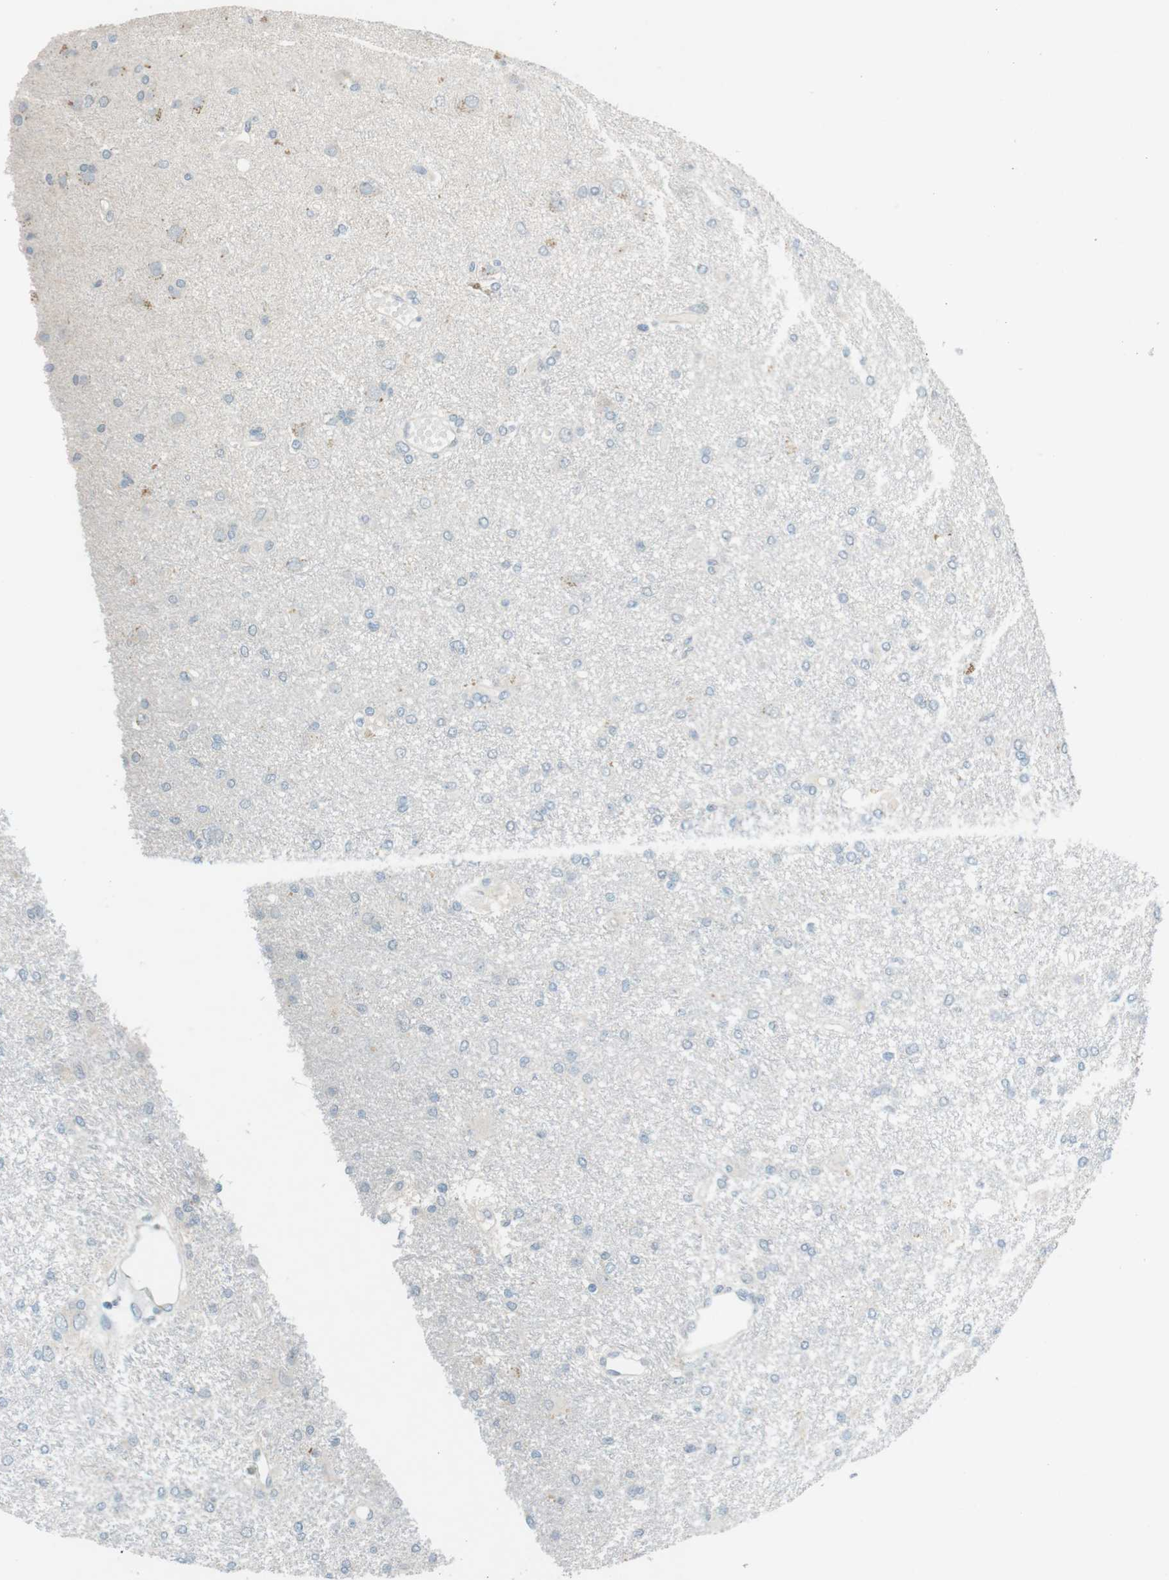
{"staining": {"intensity": "negative", "quantity": "none", "location": "none"}, "tissue": "glioma", "cell_type": "Tumor cells", "image_type": "cancer", "snomed": [{"axis": "morphology", "description": "Glioma, malignant, High grade"}, {"axis": "topography", "description": "Brain"}], "caption": "DAB immunohistochemical staining of glioma exhibits no significant positivity in tumor cells. Nuclei are stained in blue.", "gene": "MUC5B", "patient": {"sex": "female", "age": 59}}